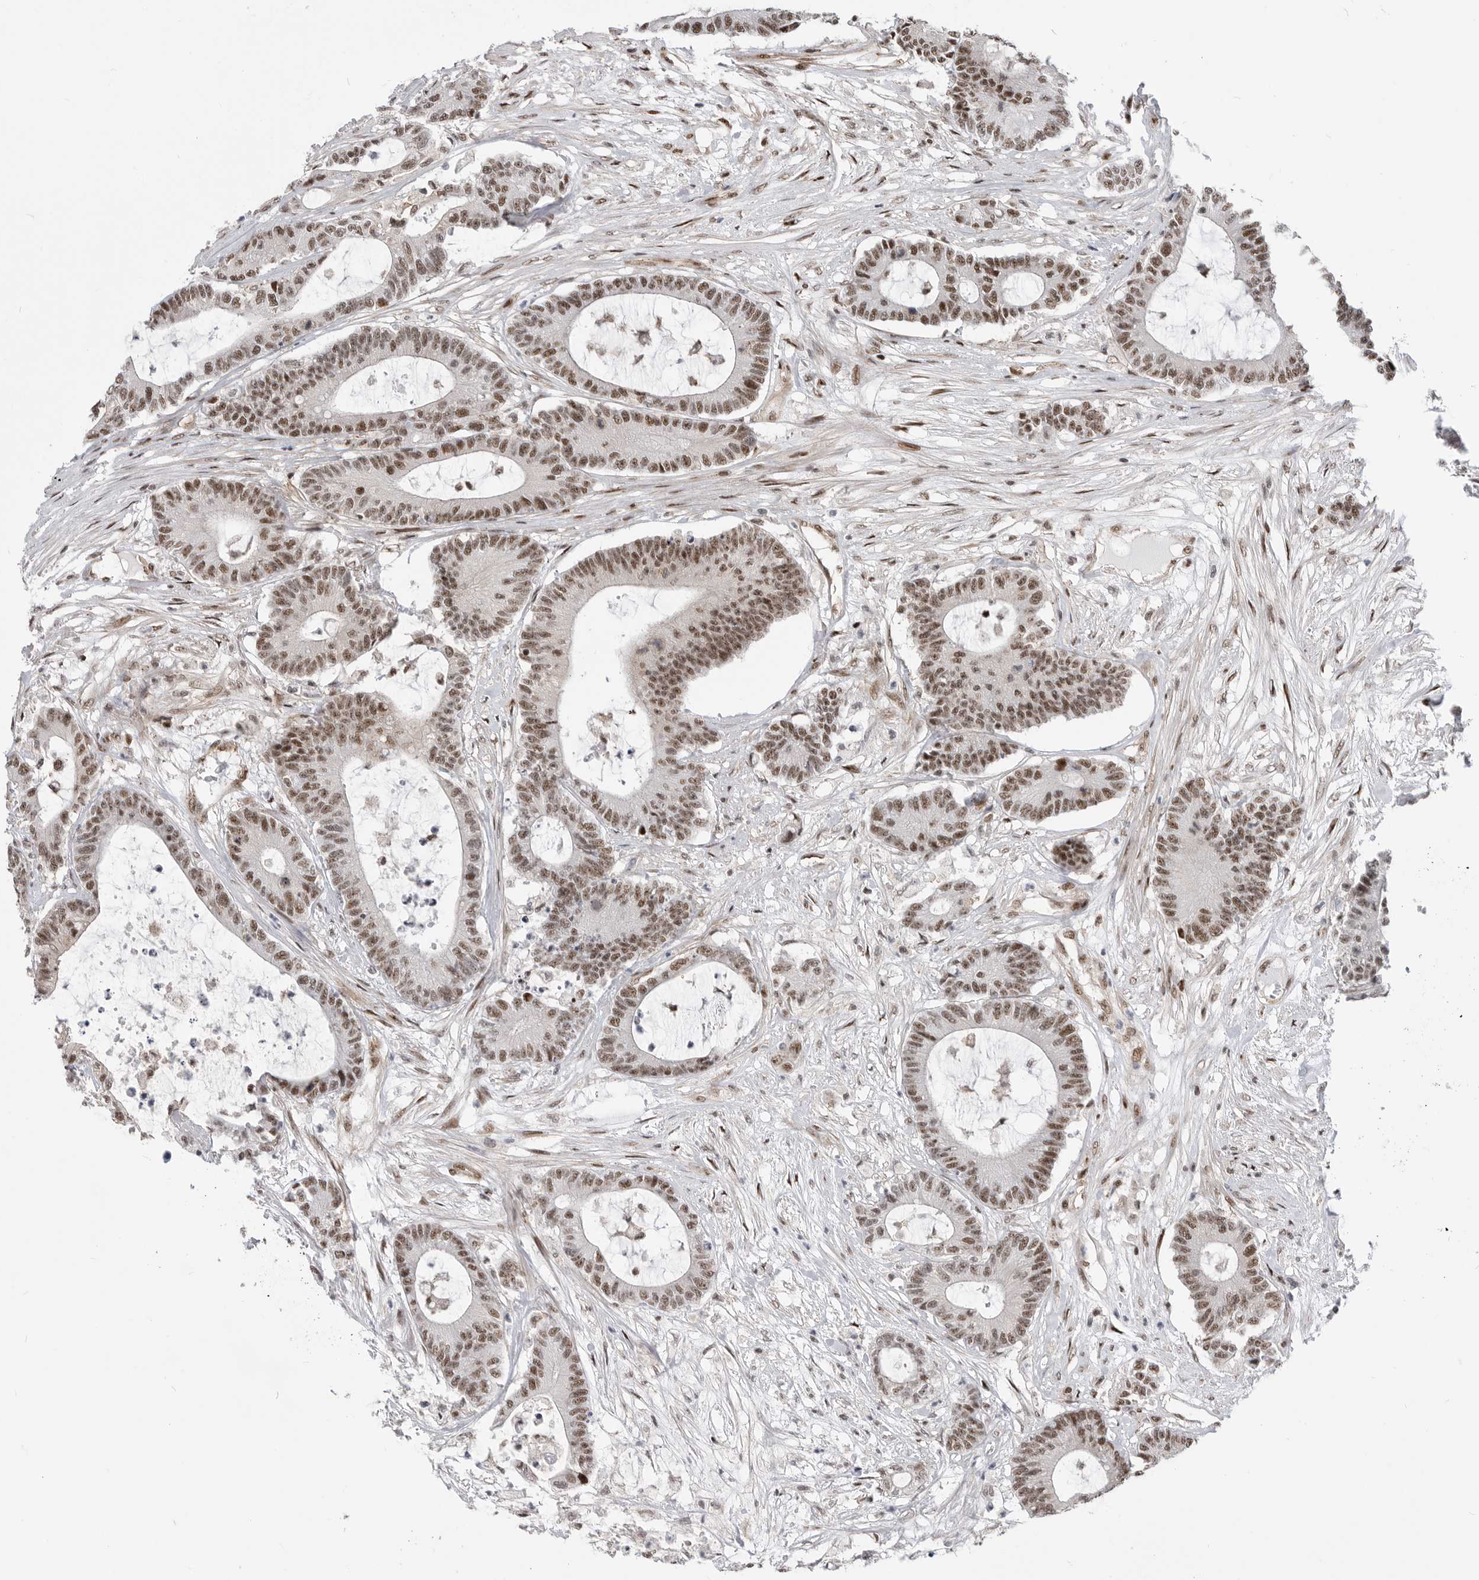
{"staining": {"intensity": "moderate", "quantity": ">75%", "location": "nuclear"}, "tissue": "colorectal cancer", "cell_type": "Tumor cells", "image_type": "cancer", "snomed": [{"axis": "morphology", "description": "Adenocarcinoma, NOS"}, {"axis": "topography", "description": "Colon"}], "caption": "IHC histopathology image of human colorectal cancer stained for a protein (brown), which displays medium levels of moderate nuclear staining in approximately >75% of tumor cells.", "gene": "GPATCH2", "patient": {"sex": "female", "age": 84}}